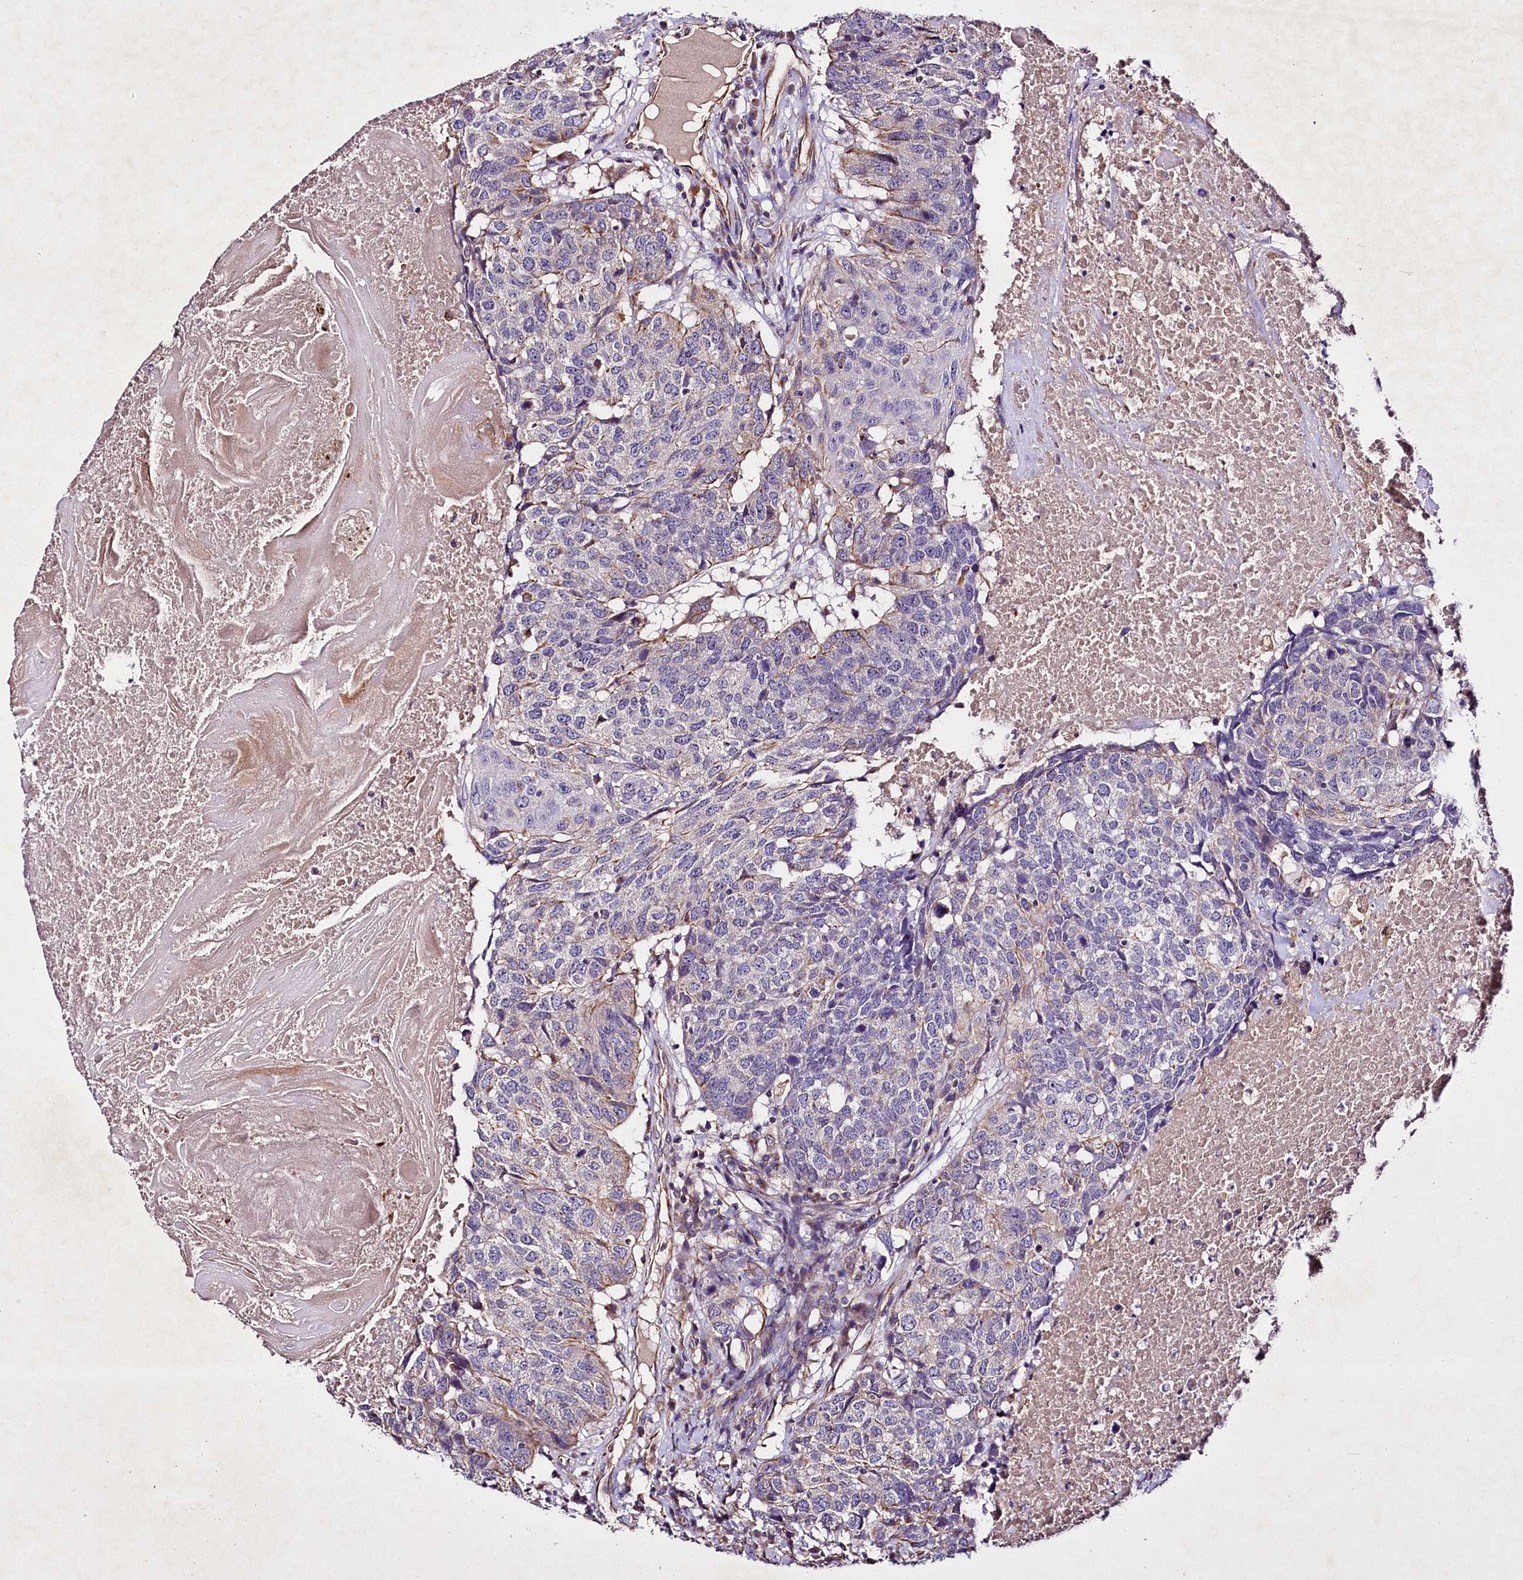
{"staining": {"intensity": "negative", "quantity": "none", "location": "none"}, "tissue": "head and neck cancer", "cell_type": "Tumor cells", "image_type": "cancer", "snomed": [{"axis": "morphology", "description": "Squamous cell carcinoma, NOS"}, {"axis": "topography", "description": "Head-Neck"}], "caption": "This is an IHC histopathology image of head and neck cancer (squamous cell carcinoma). There is no positivity in tumor cells.", "gene": "SLC7A1", "patient": {"sex": "male", "age": 66}}